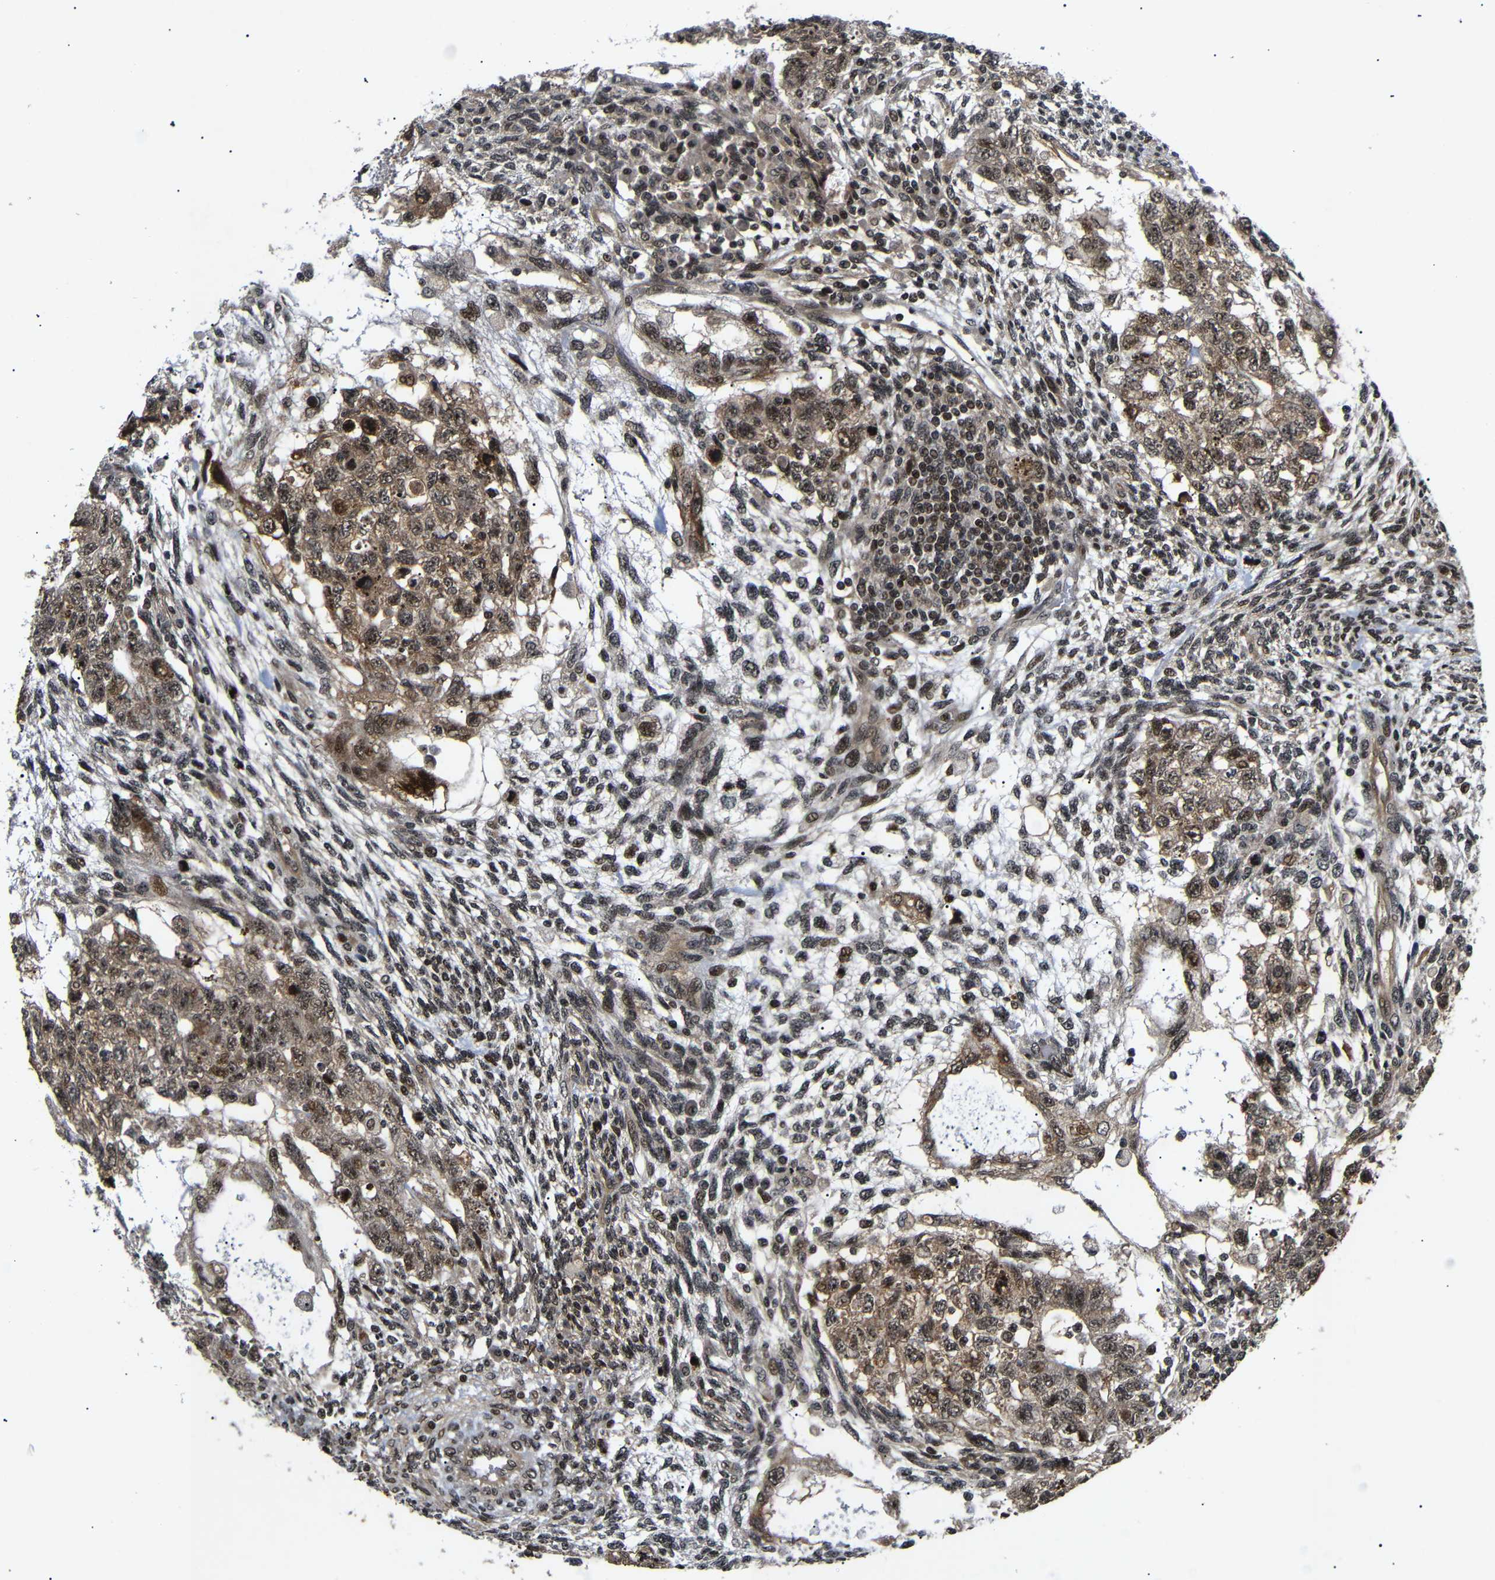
{"staining": {"intensity": "moderate", "quantity": ">75%", "location": "cytoplasmic/membranous,nuclear"}, "tissue": "testis cancer", "cell_type": "Tumor cells", "image_type": "cancer", "snomed": [{"axis": "morphology", "description": "Normal tissue, NOS"}, {"axis": "morphology", "description": "Carcinoma, Embryonal, NOS"}, {"axis": "topography", "description": "Testis"}], "caption": "High-power microscopy captured an immunohistochemistry micrograph of testis embryonal carcinoma, revealing moderate cytoplasmic/membranous and nuclear expression in approximately >75% of tumor cells. The protein of interest is stained brown, and the nuclei are stained in blue (DAB IHC with brightfield microscopy, high magnification).", "gene": "KIF23", "patient": {"sex": "male", "age": 36}}